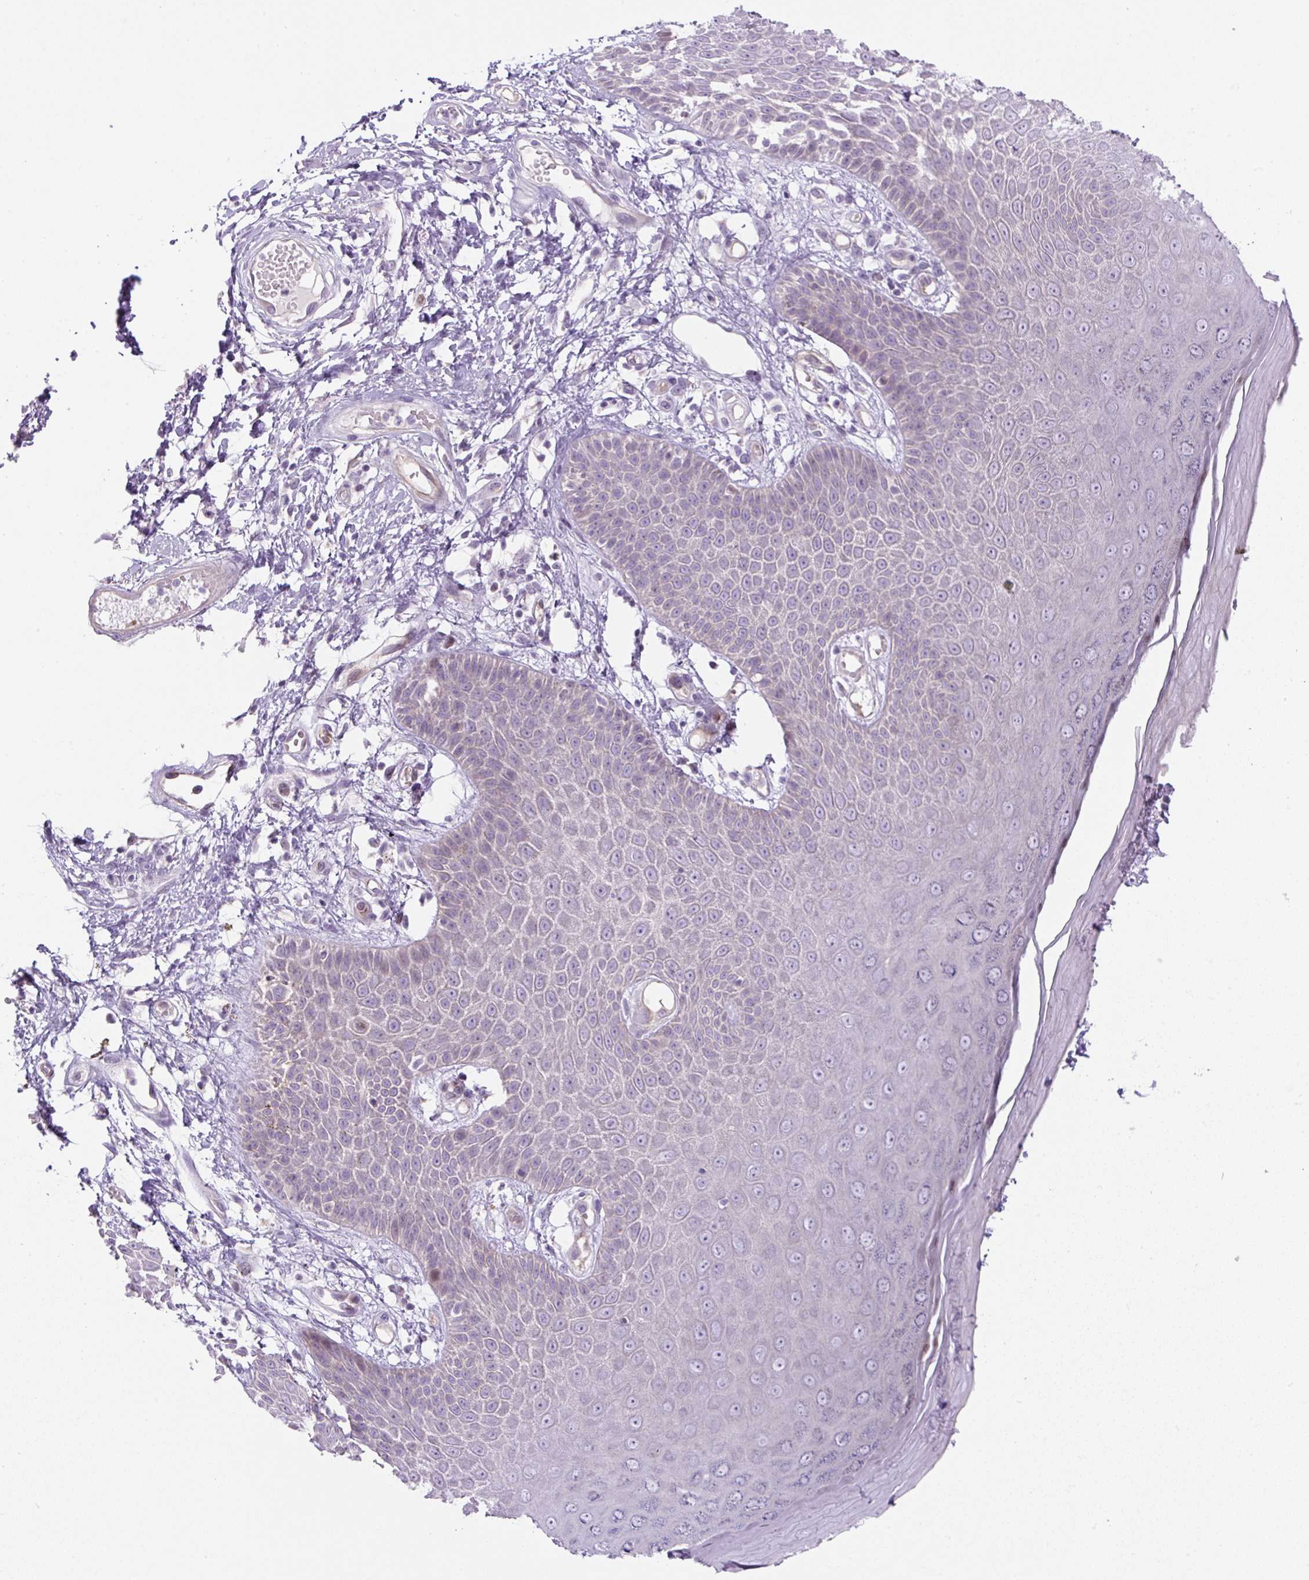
{"staining": {"intensity": "moderate", "quantity": "25%-75%", "location": "nuclear"}, "tissue": "skin", "cell_type": "Epidermal cells", "image_type": "normal", "snomed": [{"axis": "morphology", "description": "Normal tissue, NOS"}, {"axis": "topography", "description": "Anal"}, {"axis": "topography", "description": "Peripheral nerve tissue"}], "caption": "Protein staining of normal skin demonstrates moderate nuclear staining in about 25%-75% of epidermal cells.", "gene": "ADAMTS19", "patient": {"sex": "male", "age": 78}}